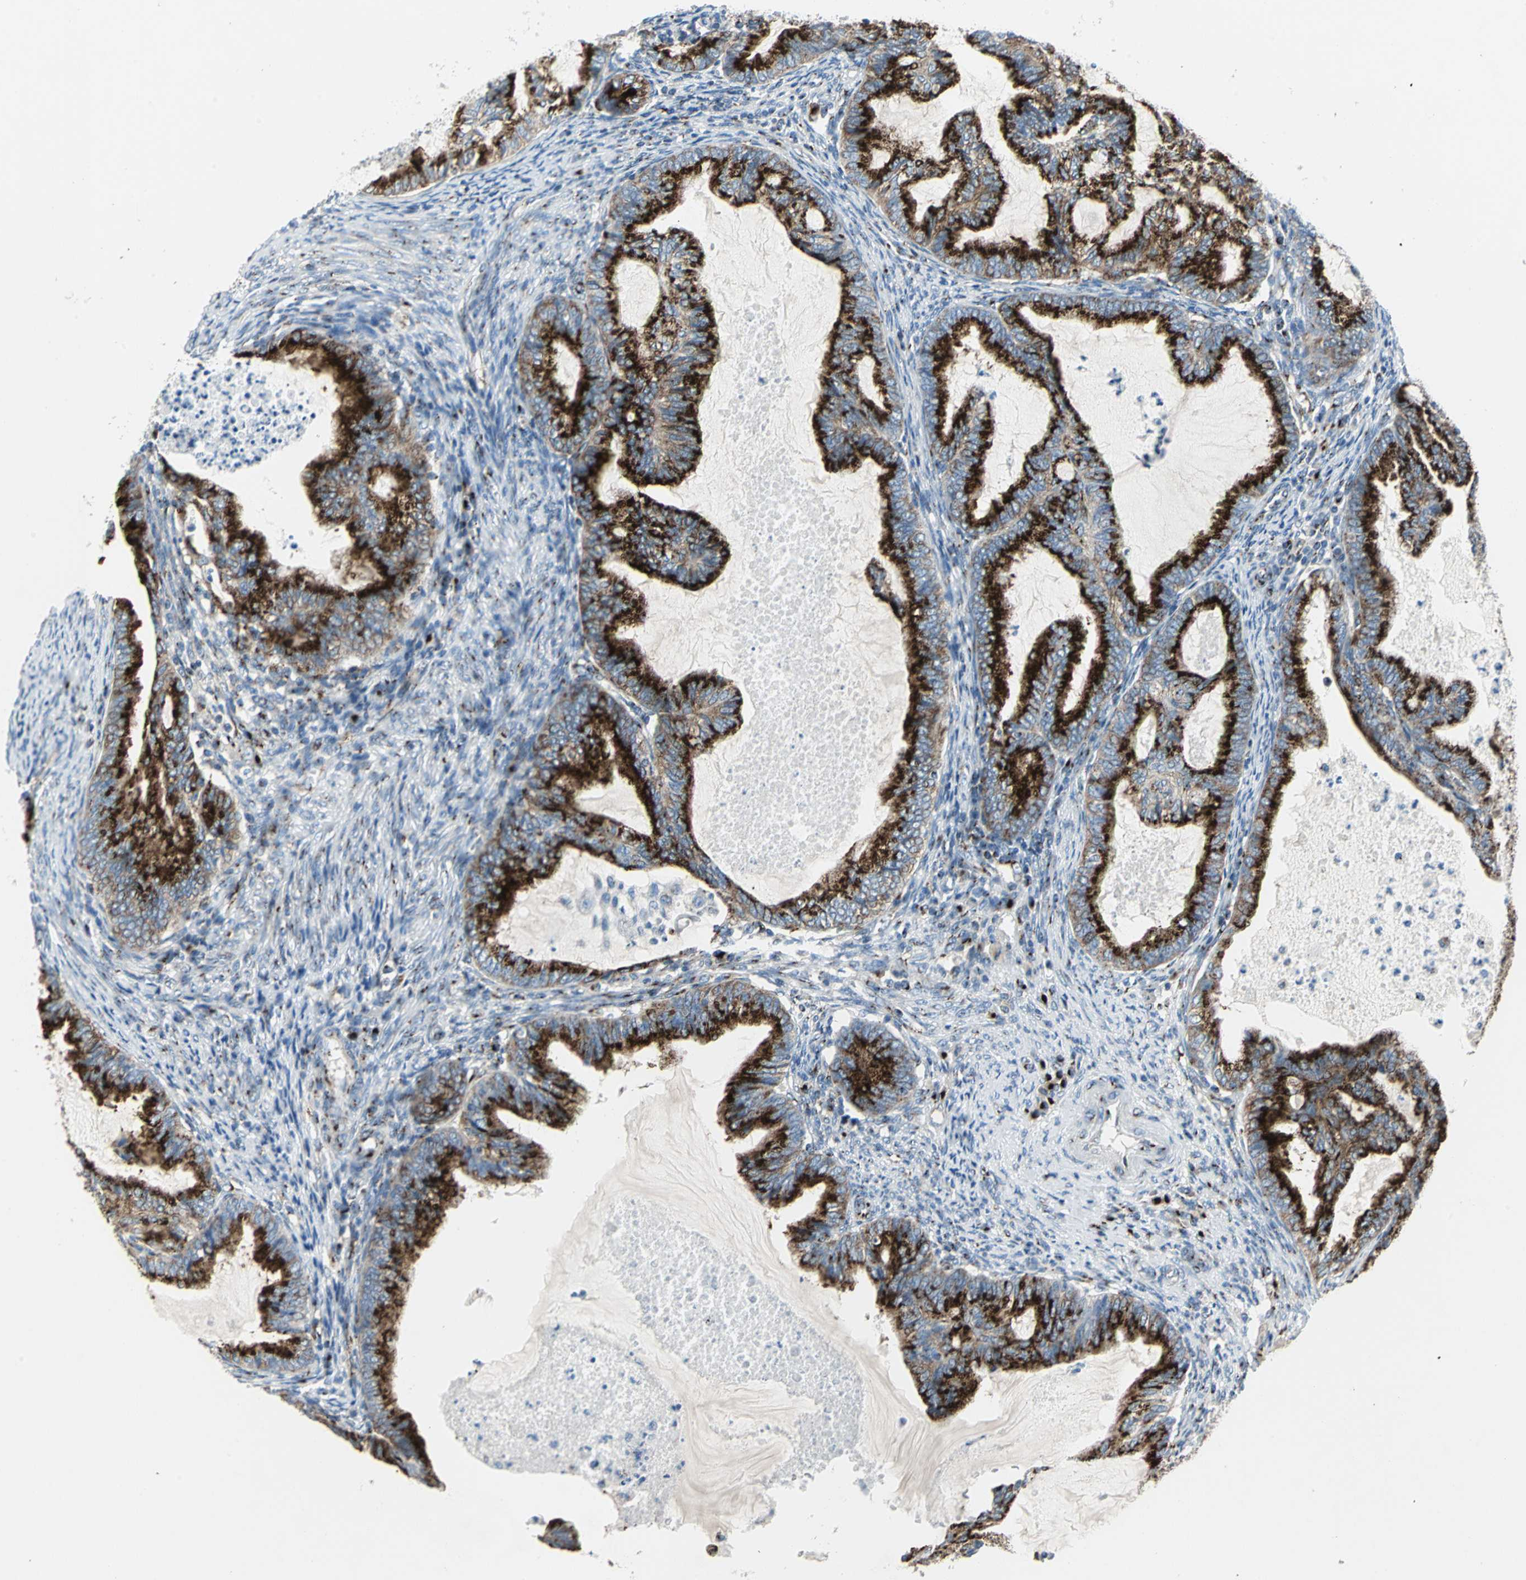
{"staining": {"intensity": "strong", "quantity": ">75%", "location": "cytoplasmic/membranous"}, "tissue": "cervical cancer", "cell_type": "Tumor cells", "image_type": "cancer", "snomed": [{"axis": "morphology", "description": "Normal tissue, NOS"}, {"axis": "morphology", "description": "Adenocarcinoma, NOS"}, {"axis": "topography", "description": "Cervix"}, {"axis": "topography", "description": "Endometrium"}], "caption": "Immunohistochemistry of human cervical cancer (adenocarcinoma) shows high levels of strong cytoplasmic/membranous expression in about >75% of tumor cells. The protein of interest is shown in brown color, while the nuclei are stained blue.", "gene": "GPR3", "patient": {"sex": "female", "age": 86}}